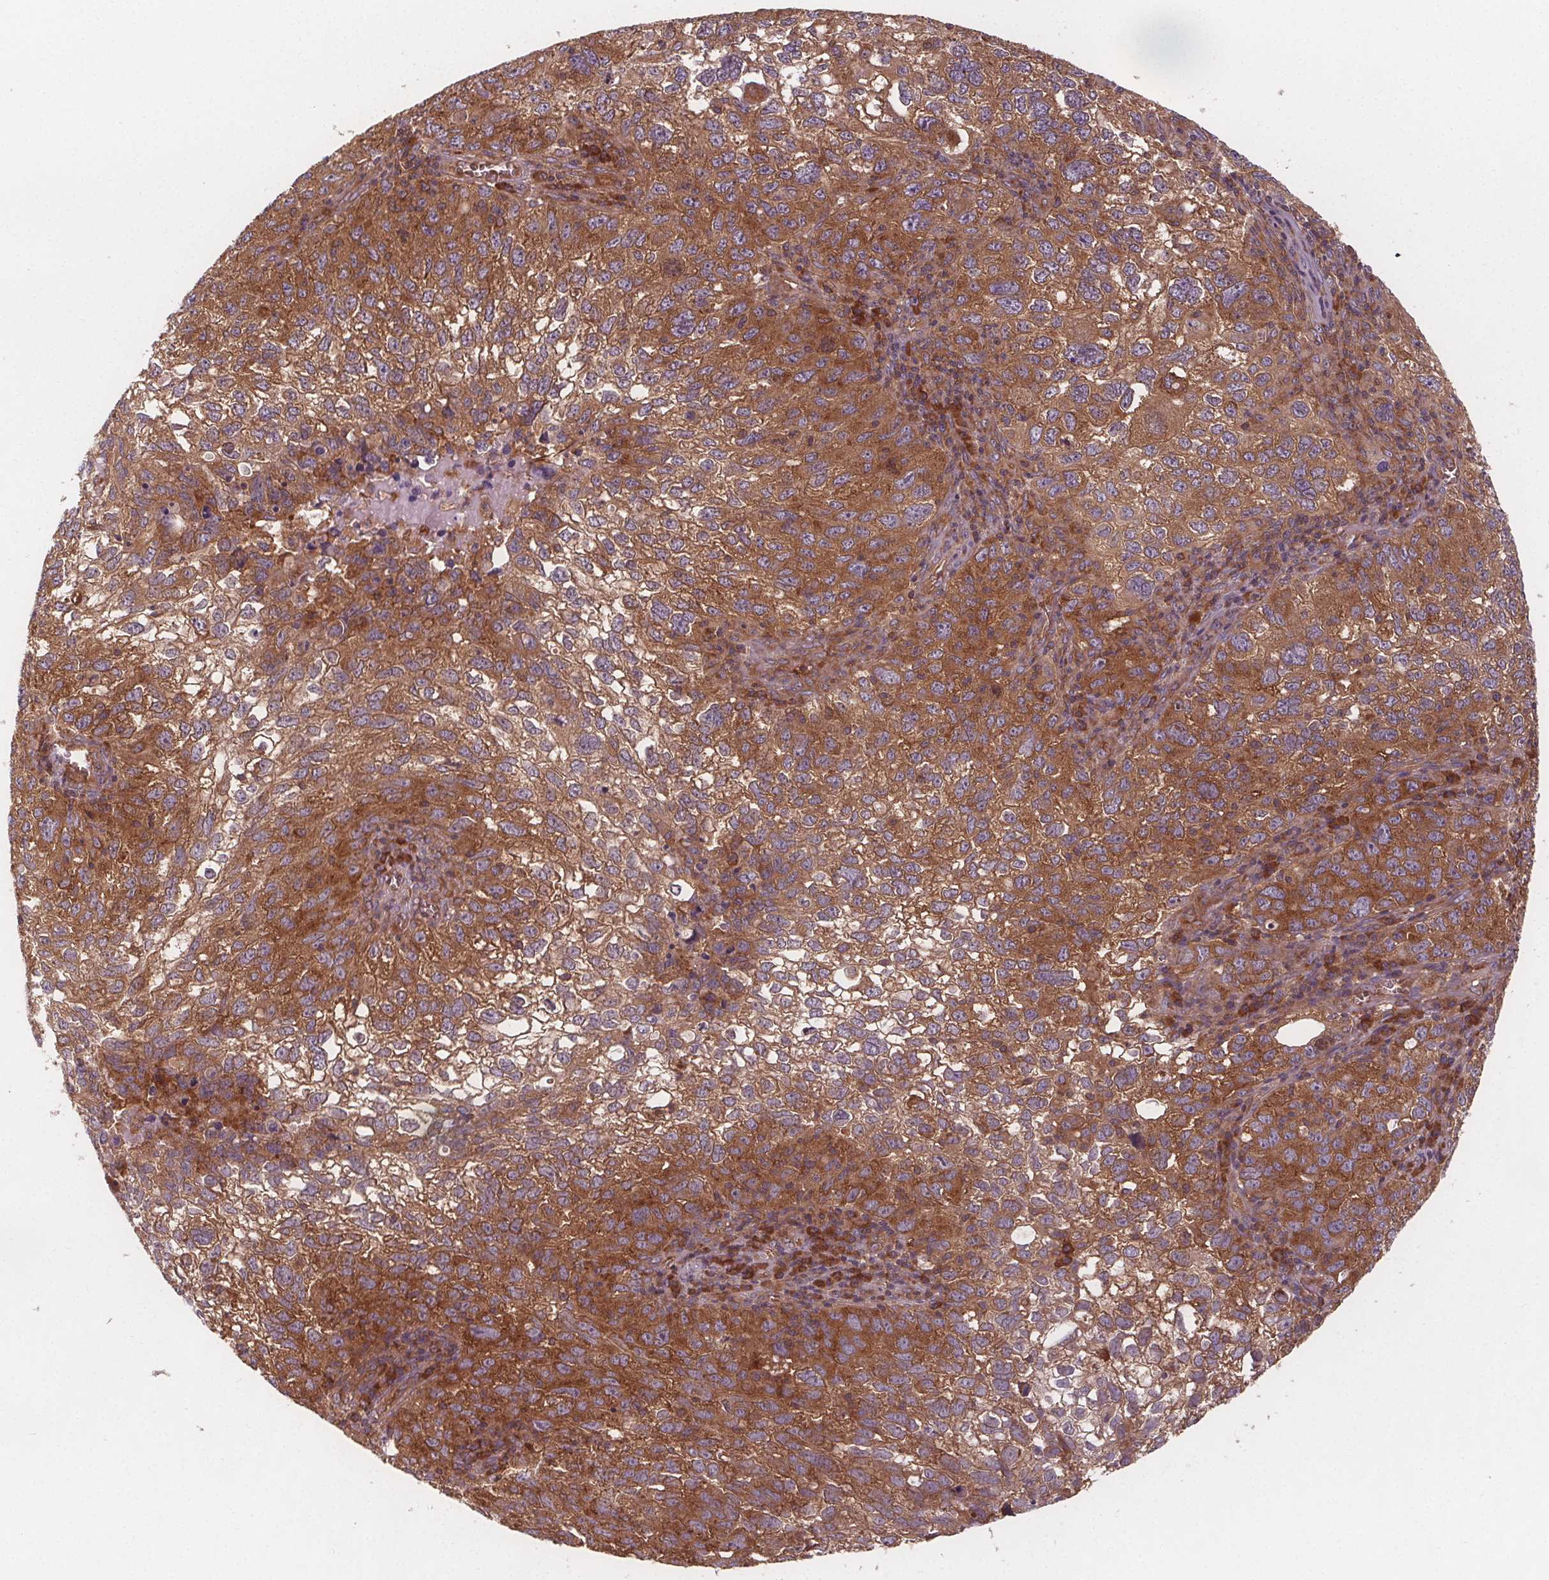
{"staining": {"intensity": "strong", "quantity": ">75%", "location": "cytoplasmic/membranous"}, "tissue": "cervical cancer", "cell_type": "Tumor cells", "image_type": "cancer", "snomed": [{"axis": "morphology", "description": "Squamous cell carcinoma, NOS"}, {"axis": "topography", "description": "Cervix"}], "caption": "Human cervical squamous cell carcinoma stained with a protein marker shows strong staining in tumor cells.", "gene": "EIF3D", "patient": {"sex": "female", "age": 55}}